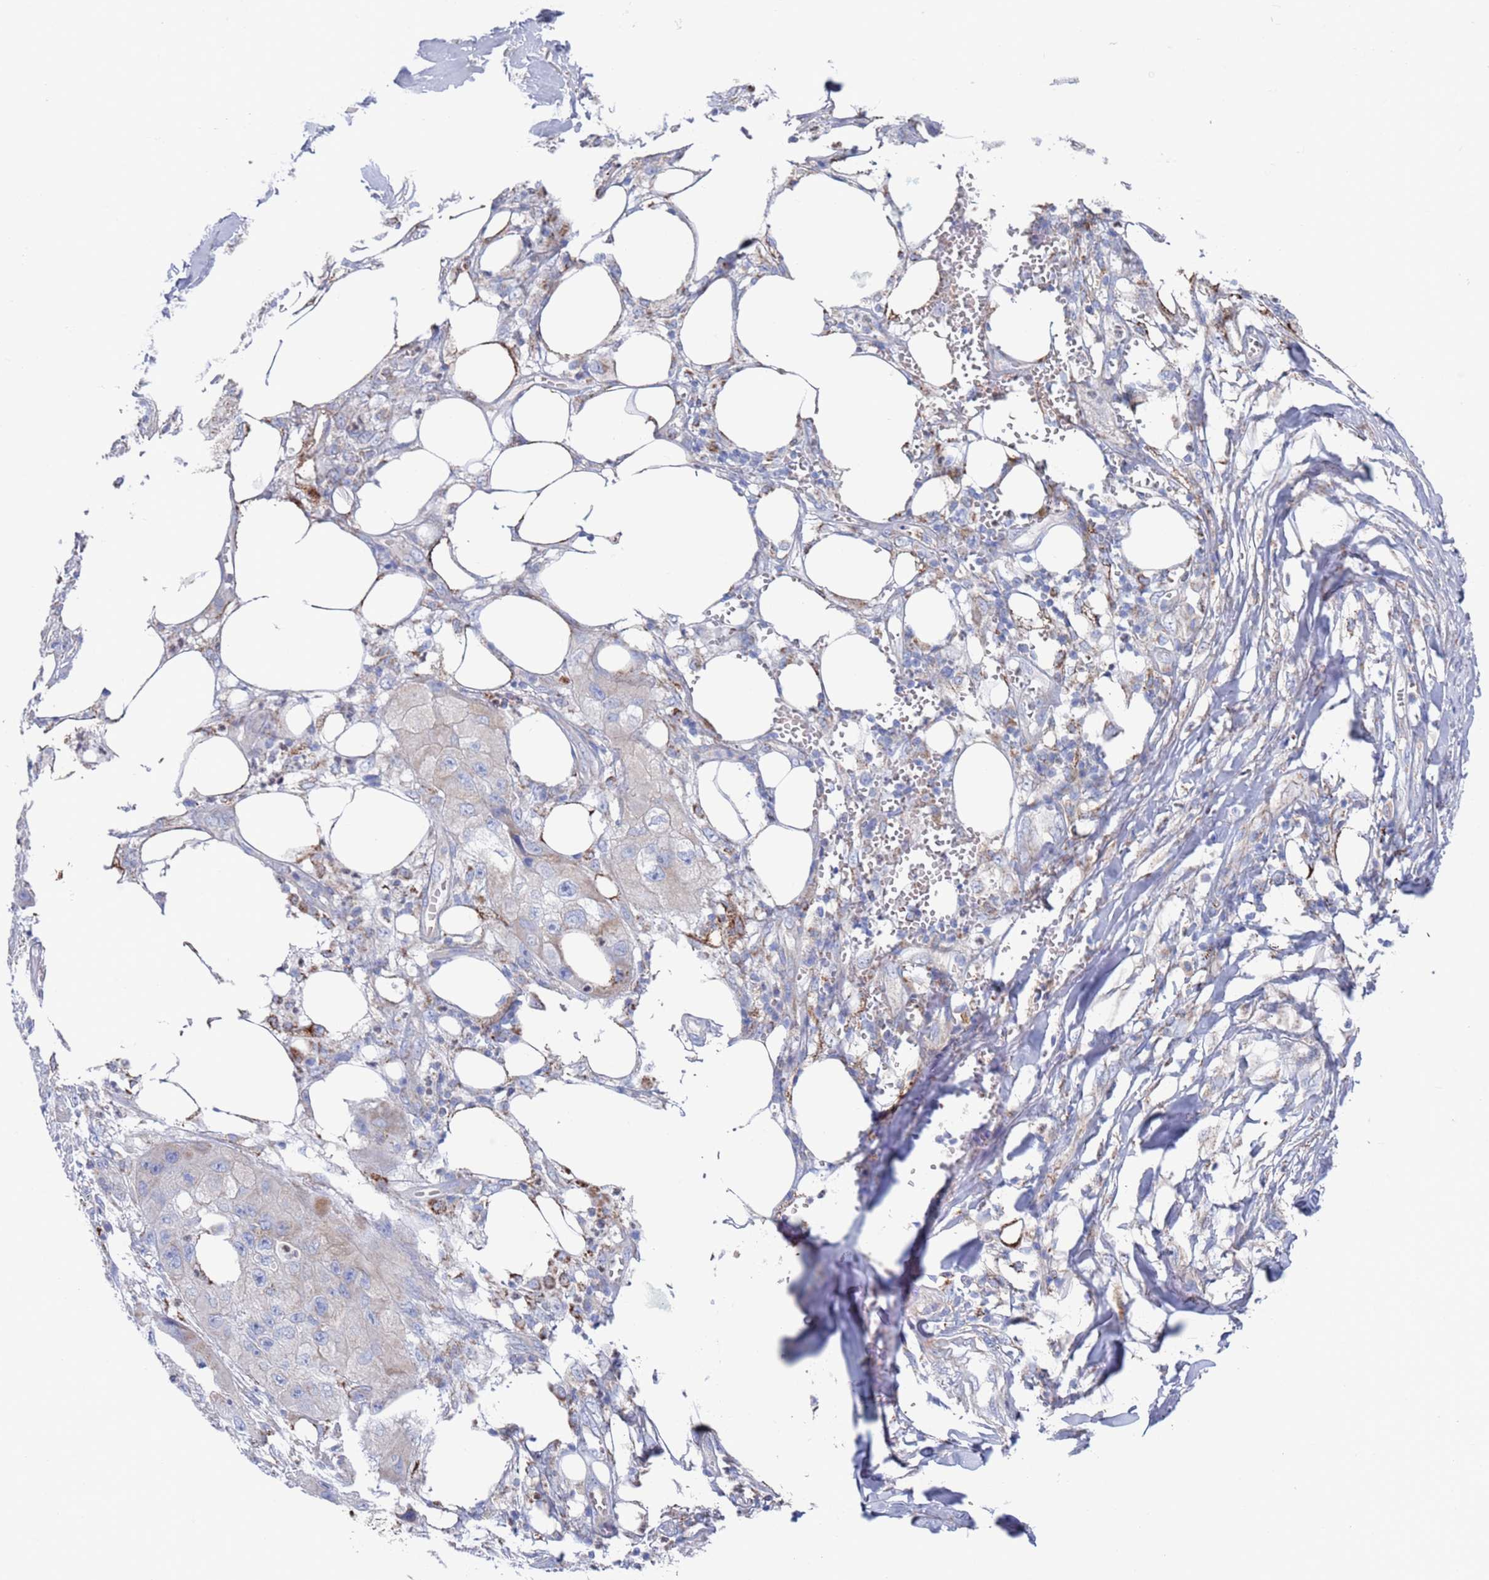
{"staining": {"intensity": "negative", "quantity": "none", "location": "none"}, "tissue": "skin cancer", "cell_type": "Tumor cells", "image_type": "cancer", "snomed": [{"axis": "morphology", "description": "Squamous cell carcinoma, NOS"}, {"axis": "topography", "description": "Skin"}, {"axis": "topography", "description": "Subcutis"}], "caption": "The micrograph shows no significant positivity in tumor cells of skin cancer.", "gene": "CHCHD6", "patient": {"sex": "male", "age": 73}}